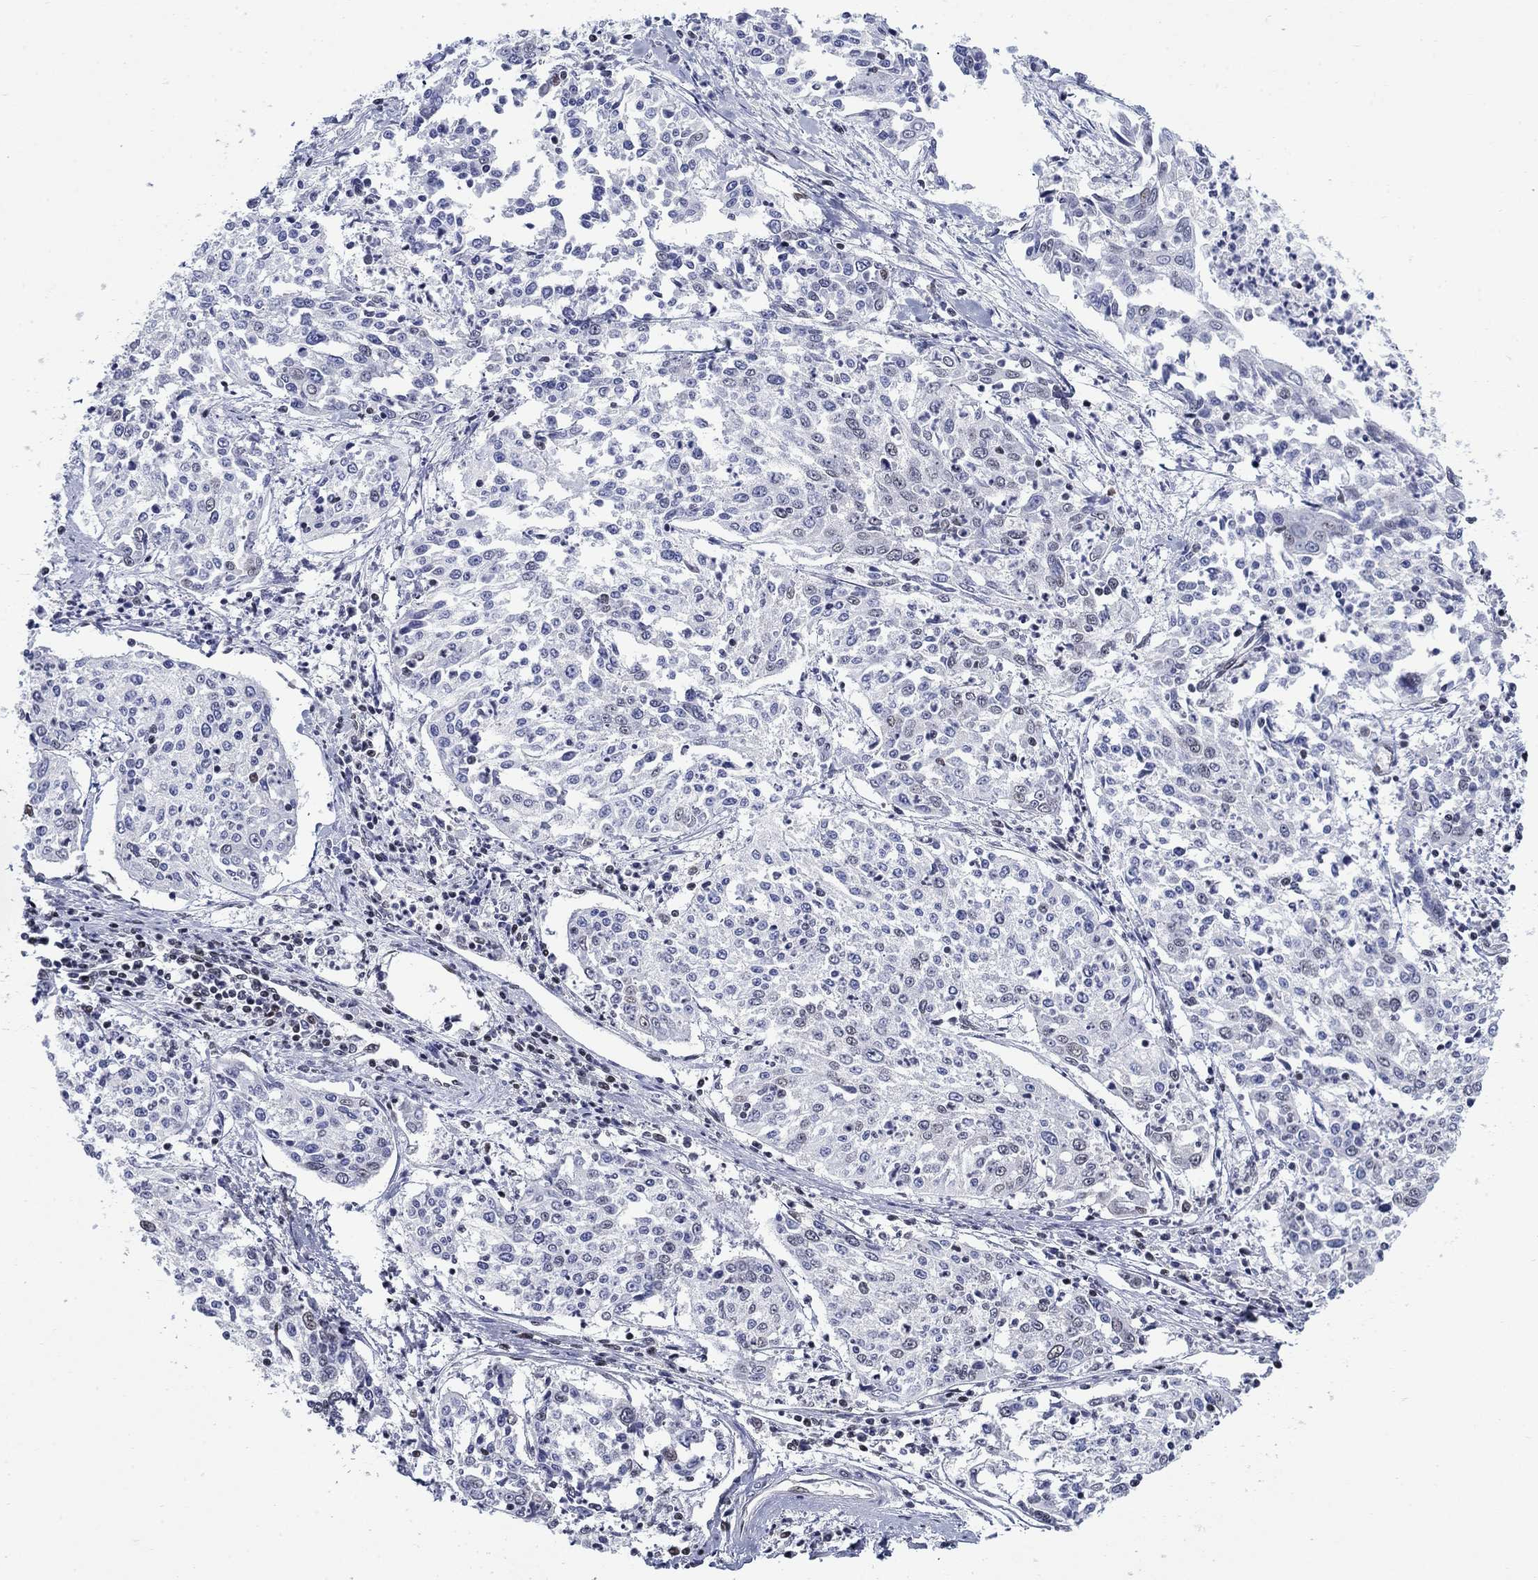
{"staining": {"intensity": "negative", "quantity": "none", "location": "none"}, "tissue": "cervical cancer", "cell_type": "Tumor cells", "image_type": "cancer", "snomed": [{"axis": "morphology", "description": "Squamous cell carcinoma, NOS"}, {"axis": "topography", "description": "Cervix"}], "caption": "Cervical squamous cell carcinoma stained for a protein using immunohistochemistry (IHC) shows no positivity tumor cells.", "gene": "NPAS3", "patient": {"sex": "female", "age": 41}}